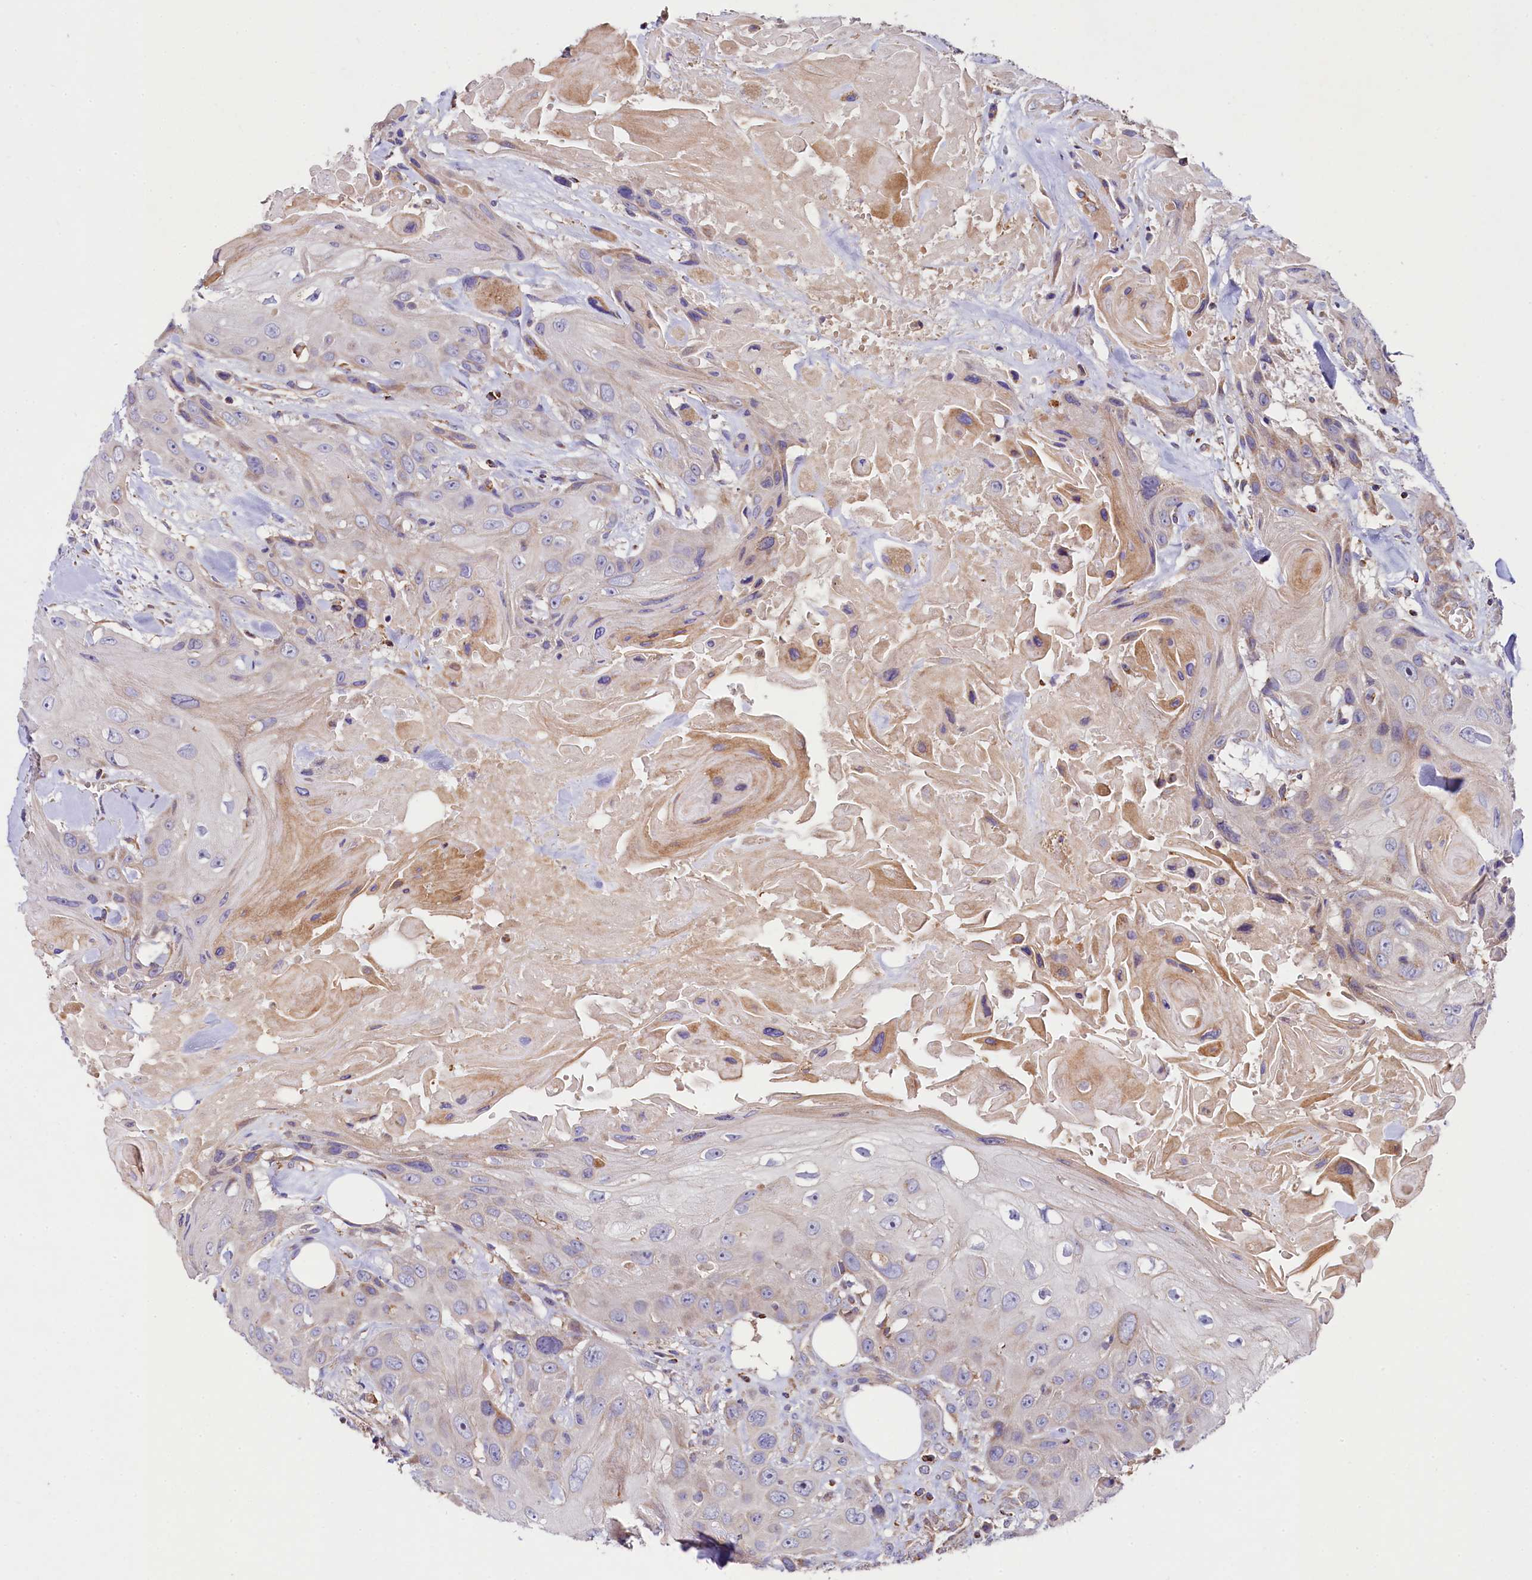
{"staining": {"intensity": "negative", "quantity": "none", "location": "none"}, "tissue": "head and neck cancer", "cell_type": "Tumor cells", "image_type": "cancer", "snomed": [{"axis": "morphology", "description": "Squamous cell carcinoma, NOS"}, {"axis": "topography", "description": "Head-Neck"}], "caption": "High magnification brightfield microscopy of squamous cell carcinoma (head and neck) stained with DAB (brown) and counterstained with hematoxylin (blue): tumor cells show no significant positivity.", "gene": "CLYBL", "patient": {"sex": "male", "age": 81}}